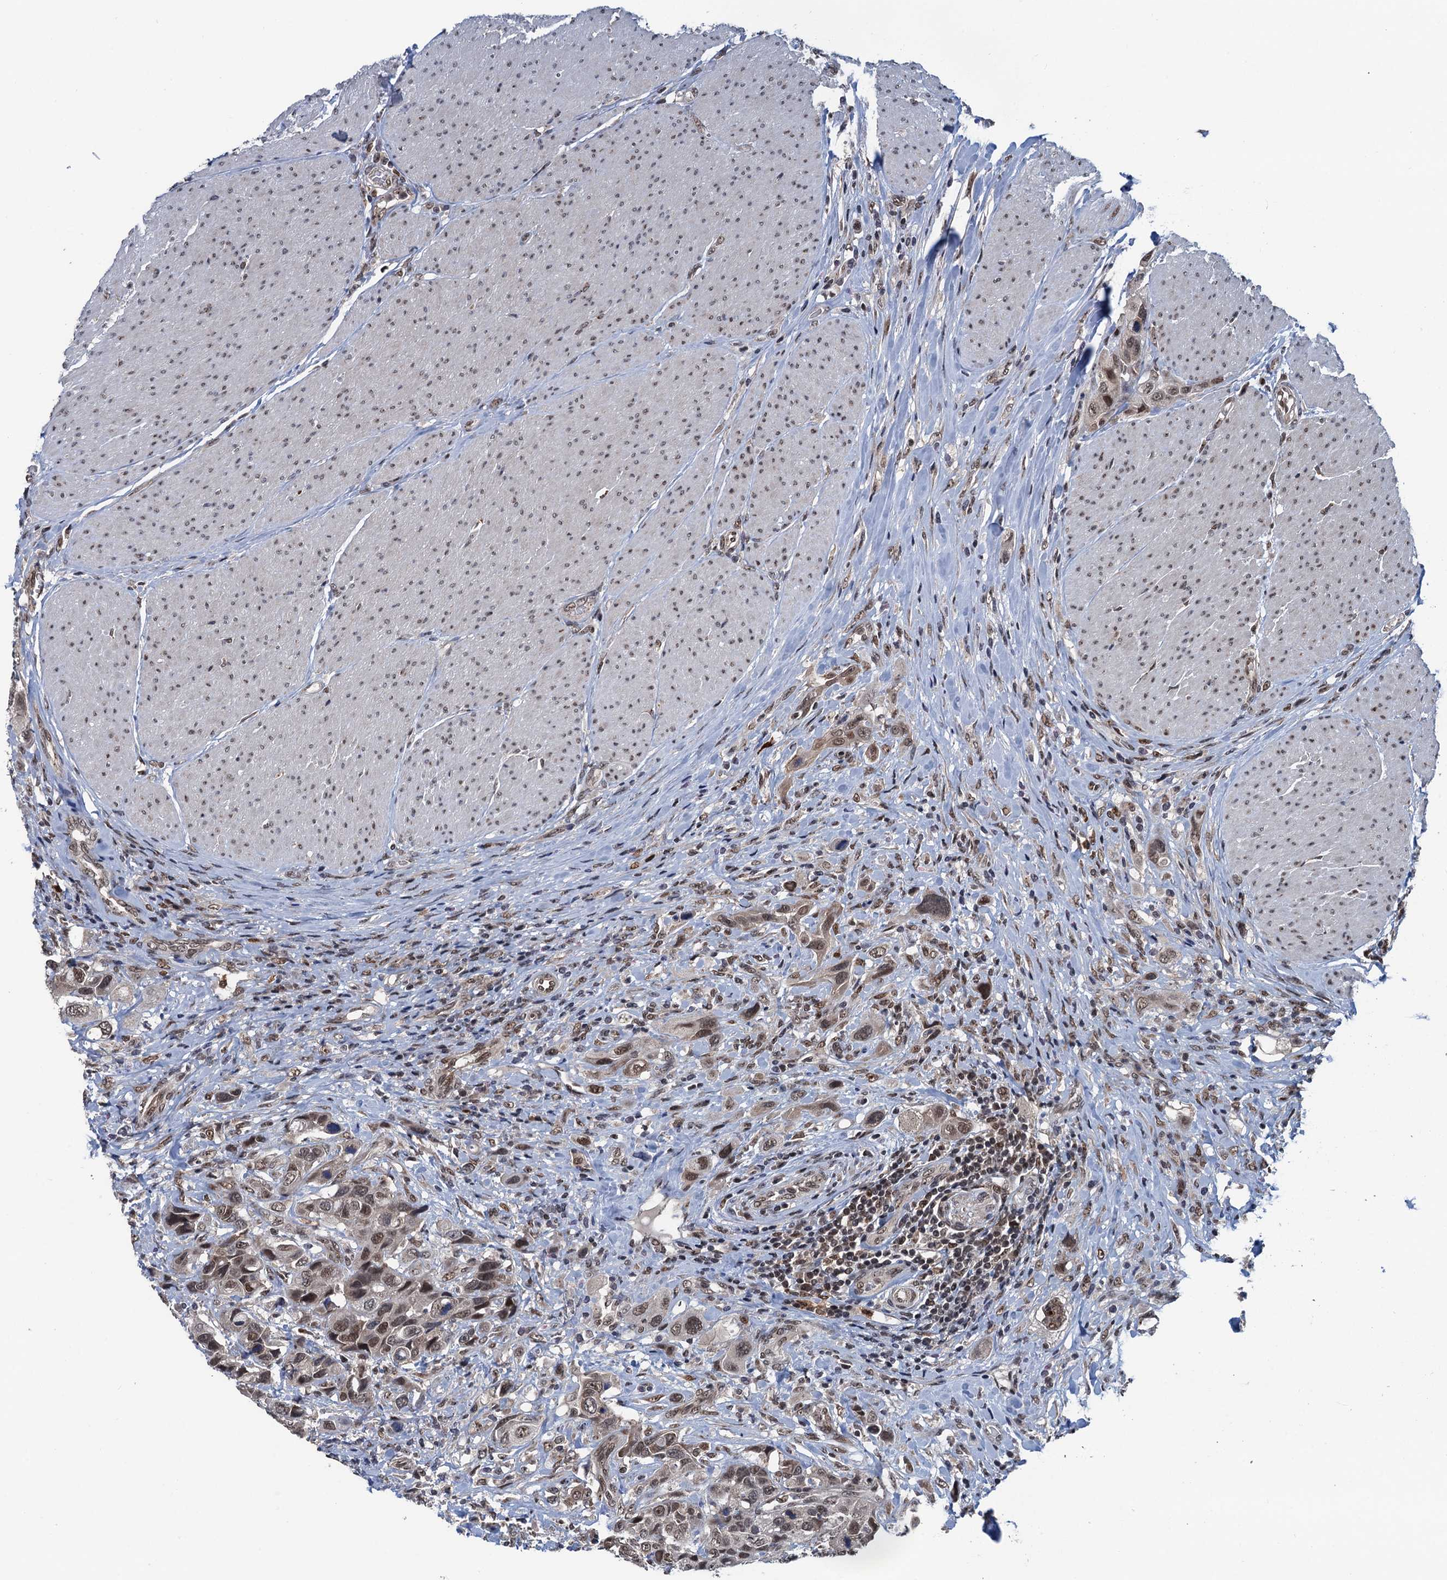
{"staining": {"intensity": "moderate", "quantity": "25%-75%", "location": "nuclear"}, "tissue": "urothelial cancer", "cell_type": "Tumor cells", "image_type": "cancer", "snomed": [{"axis": "morphology", "description": "Urothelial carcinoma, High grade"}, {"axis": "topography", "description": "Urinary bladder"}], "caption": "The histopathology image demonstrates staining of urothelial cancer, revealing moderate nuclear protein staining (brown color) within tumor cells.", "gene": "RASSF4", "patient": {"sex": "male", "age": 50}}